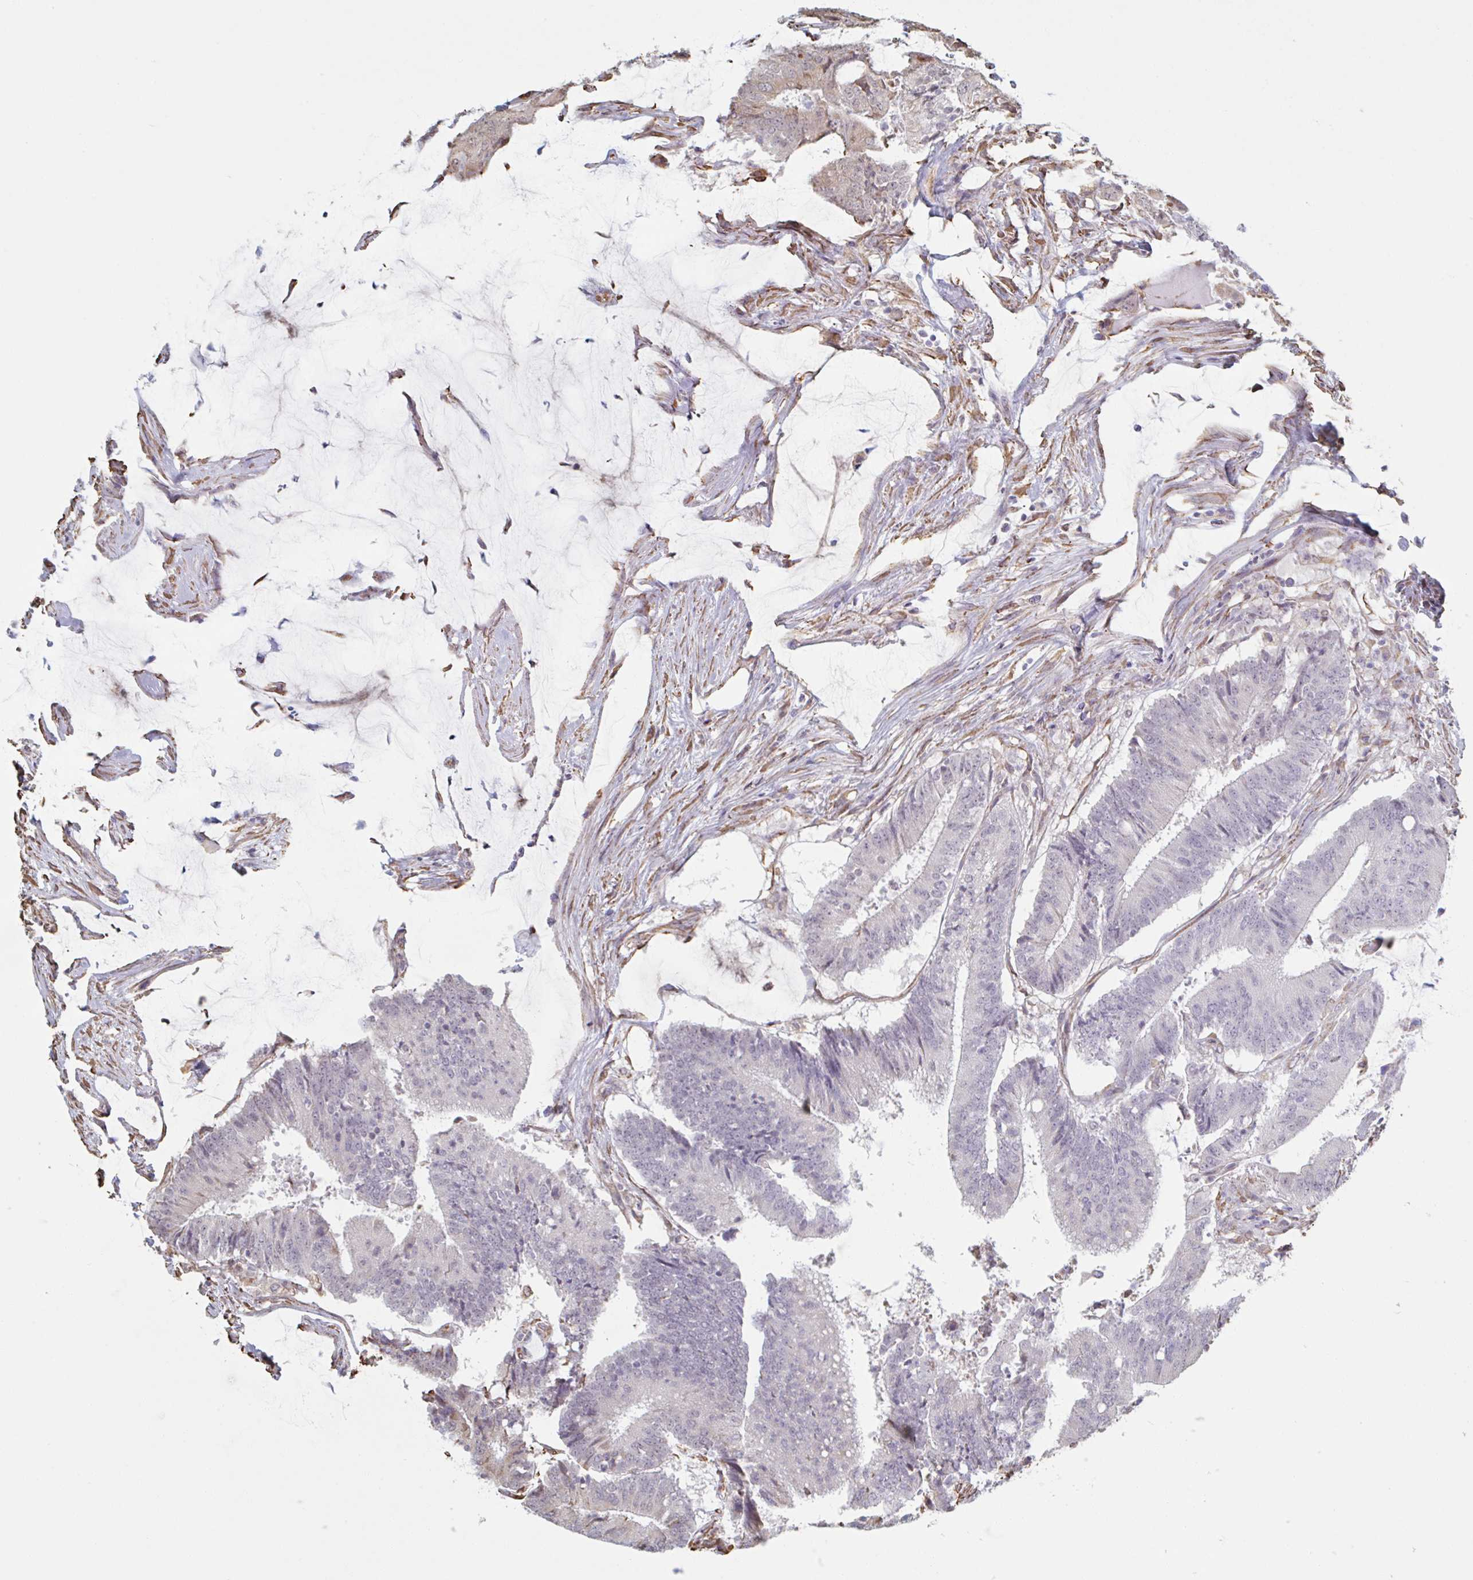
{"staining": {"intensity": "moderate", "quantity": "25%-75%", "location": "cytoplasmic/membranous"}, "tissue": "colorectal cancer", "cell_type": "Tumor cells", "image_type": "cancer", "snomed": [{"axis": "morphology", "description": "Adenocarcinoma, NOS"}, {"axis": "topography", "description": "Colon"}], "caption": "Colorectal adenocarcinoma stained with immunohistochemistry (IHC) displays moderate cytoplasmic/membranous positivity in about 25%-75% of tumor cells.", "gene": "RAB5IF", "patient": {"sex": "female", "age": 43}}